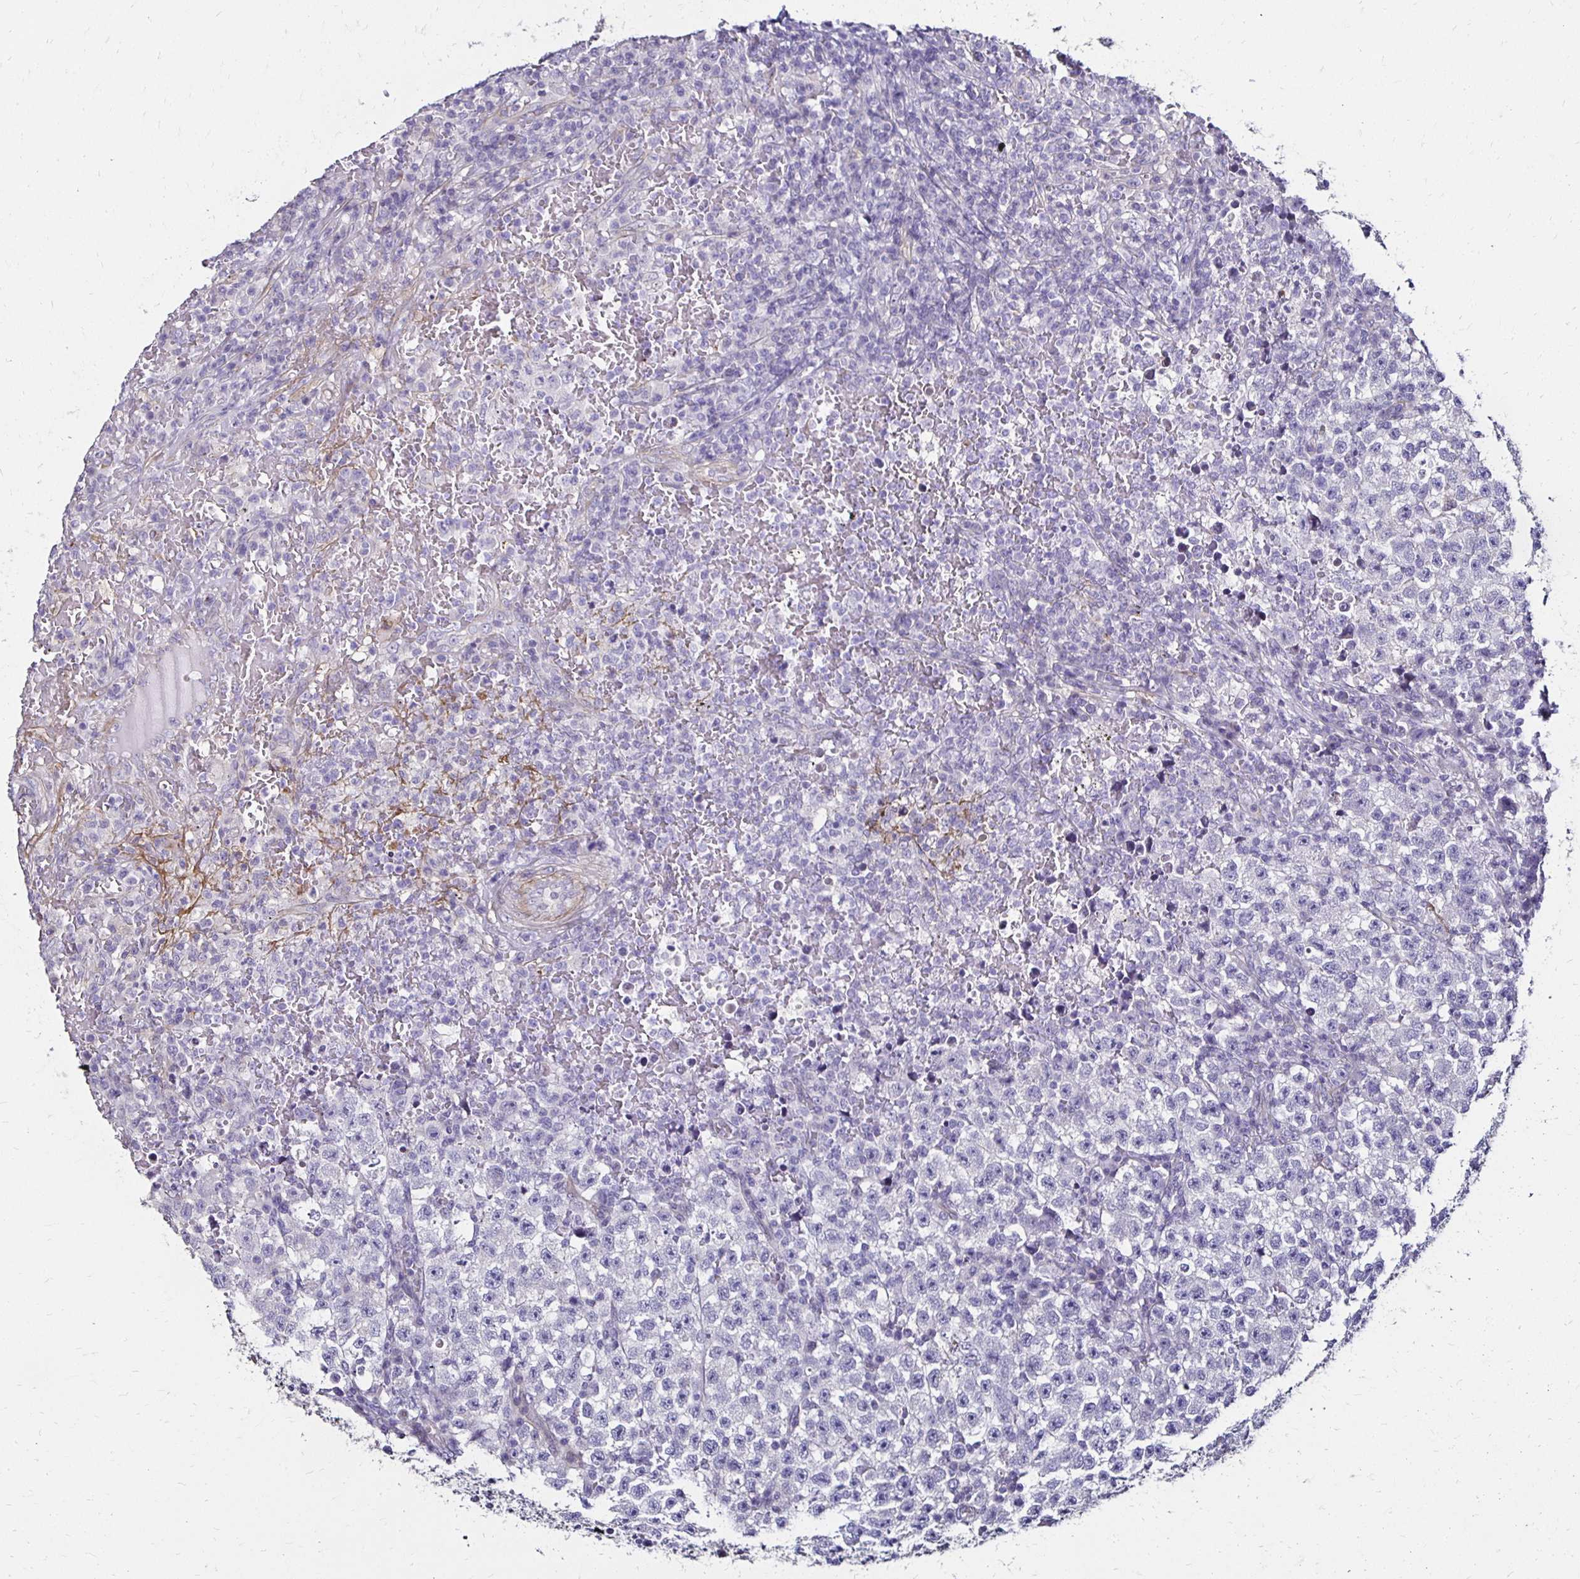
{"staining": {"intensity": "negative", "quantity": "none", "location": "none"}, "tissue": "testis cancer", "cell_type": "Tumor cells", "image_type": "cancer", "snomed": [{"axis": "morphology", "description": "Seminoma, NOS"}, {"axis": "topography", "description": "Testis"}], "caption": "This is an immunohistochemistry (IHC) micrograph of human seminoma (testis). There is no positivity in tumor cells.", "gene": "ITGB1", "patient": {"sex": "male", "age": 22}}